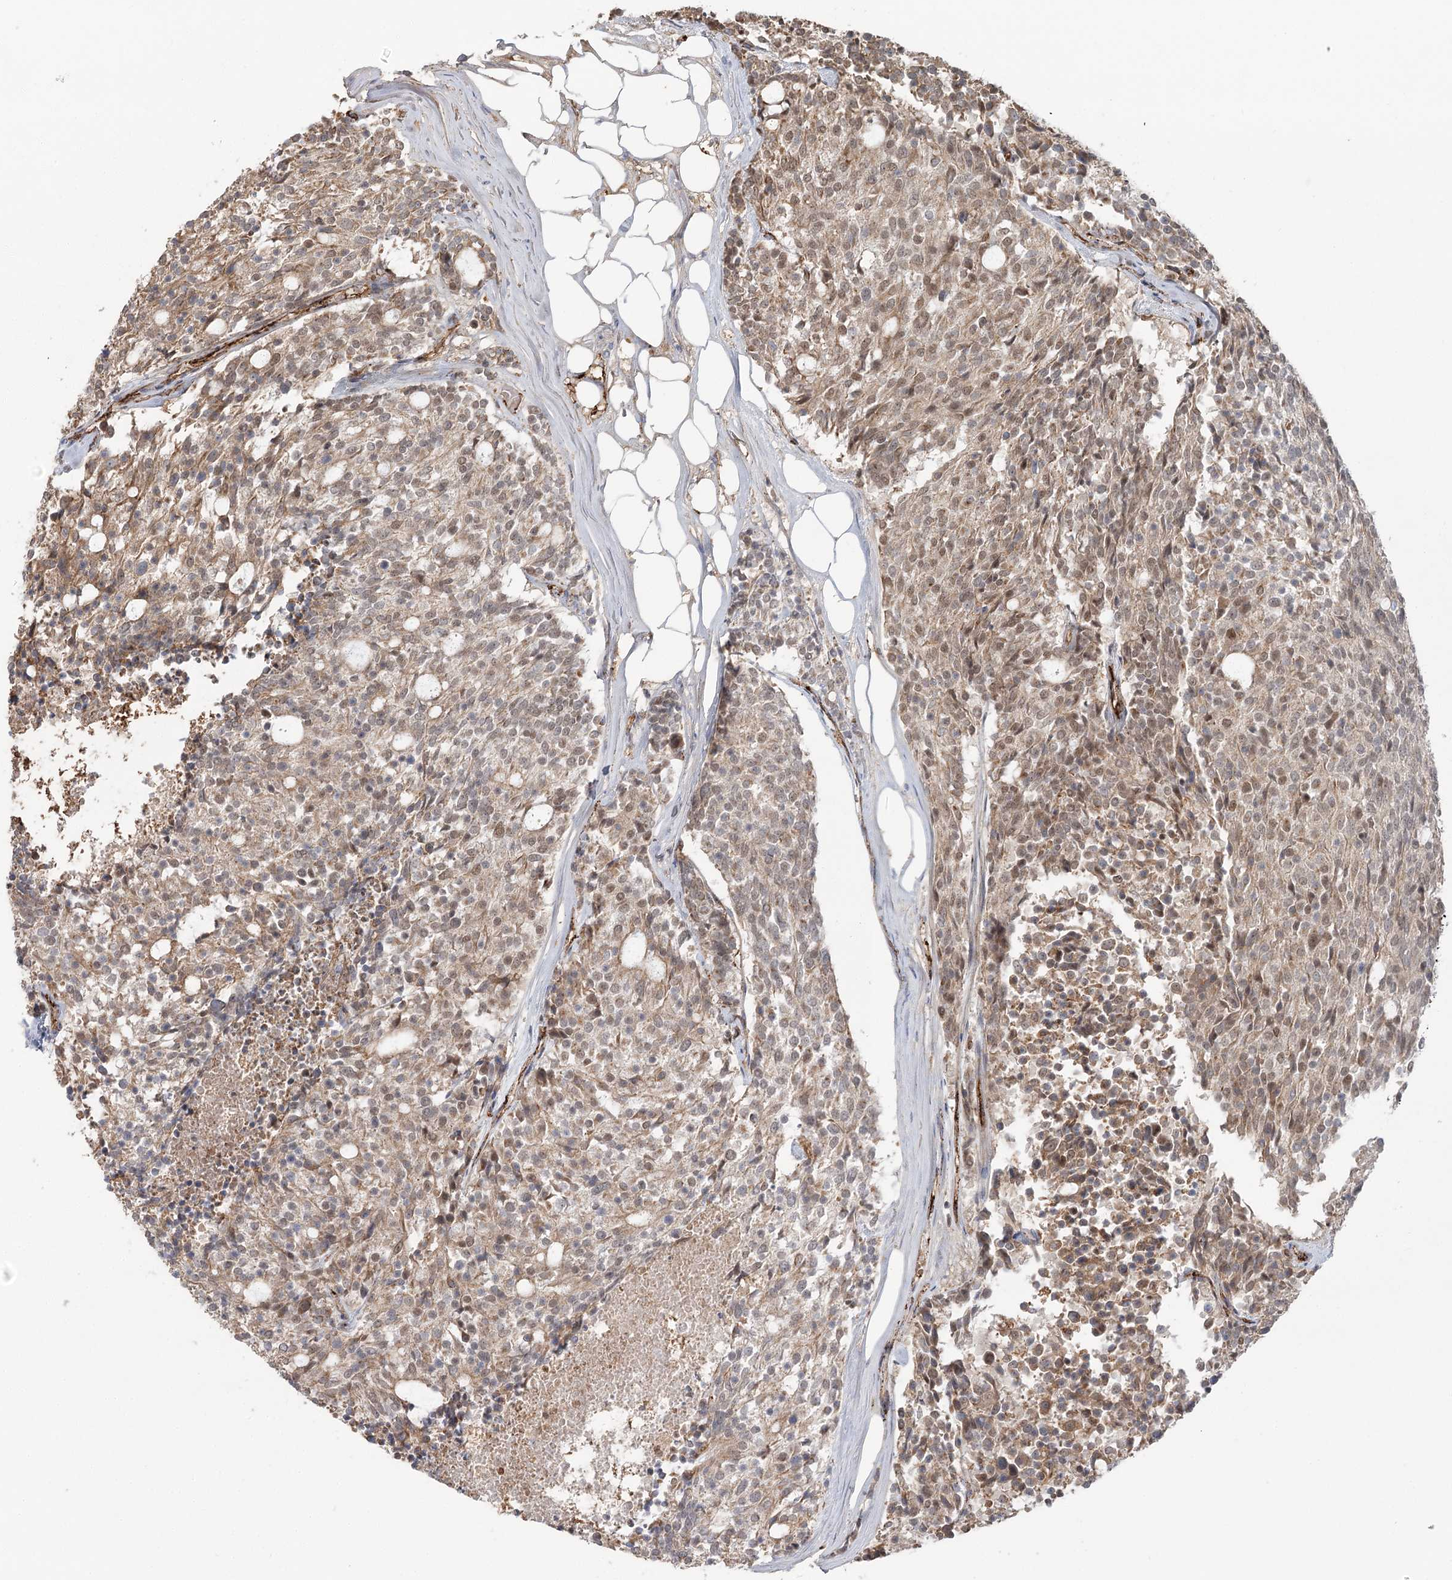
{"staining": {"intensity": "moderate", "quantity": "25%-75%", "location": "cytoplasmic/membranous"}, "tissue": "carcinoid", "cell_type": "Tumor cells", "image_type": "cancer", "snomed": [{"axis": "morphology", "description": "Carcinoid, malignant, NOS"}, {"axis": "topography", "description": "Pancreas"}], "caption": "About 25%-75% of tumor cells in carcinoid exhibit moderate cytoplasmic/membranous protein positivity as visualized by brown immunohistochemical staining.", "gene": "KBTBD4", "patient": {"sex": "female", "age": 54}}